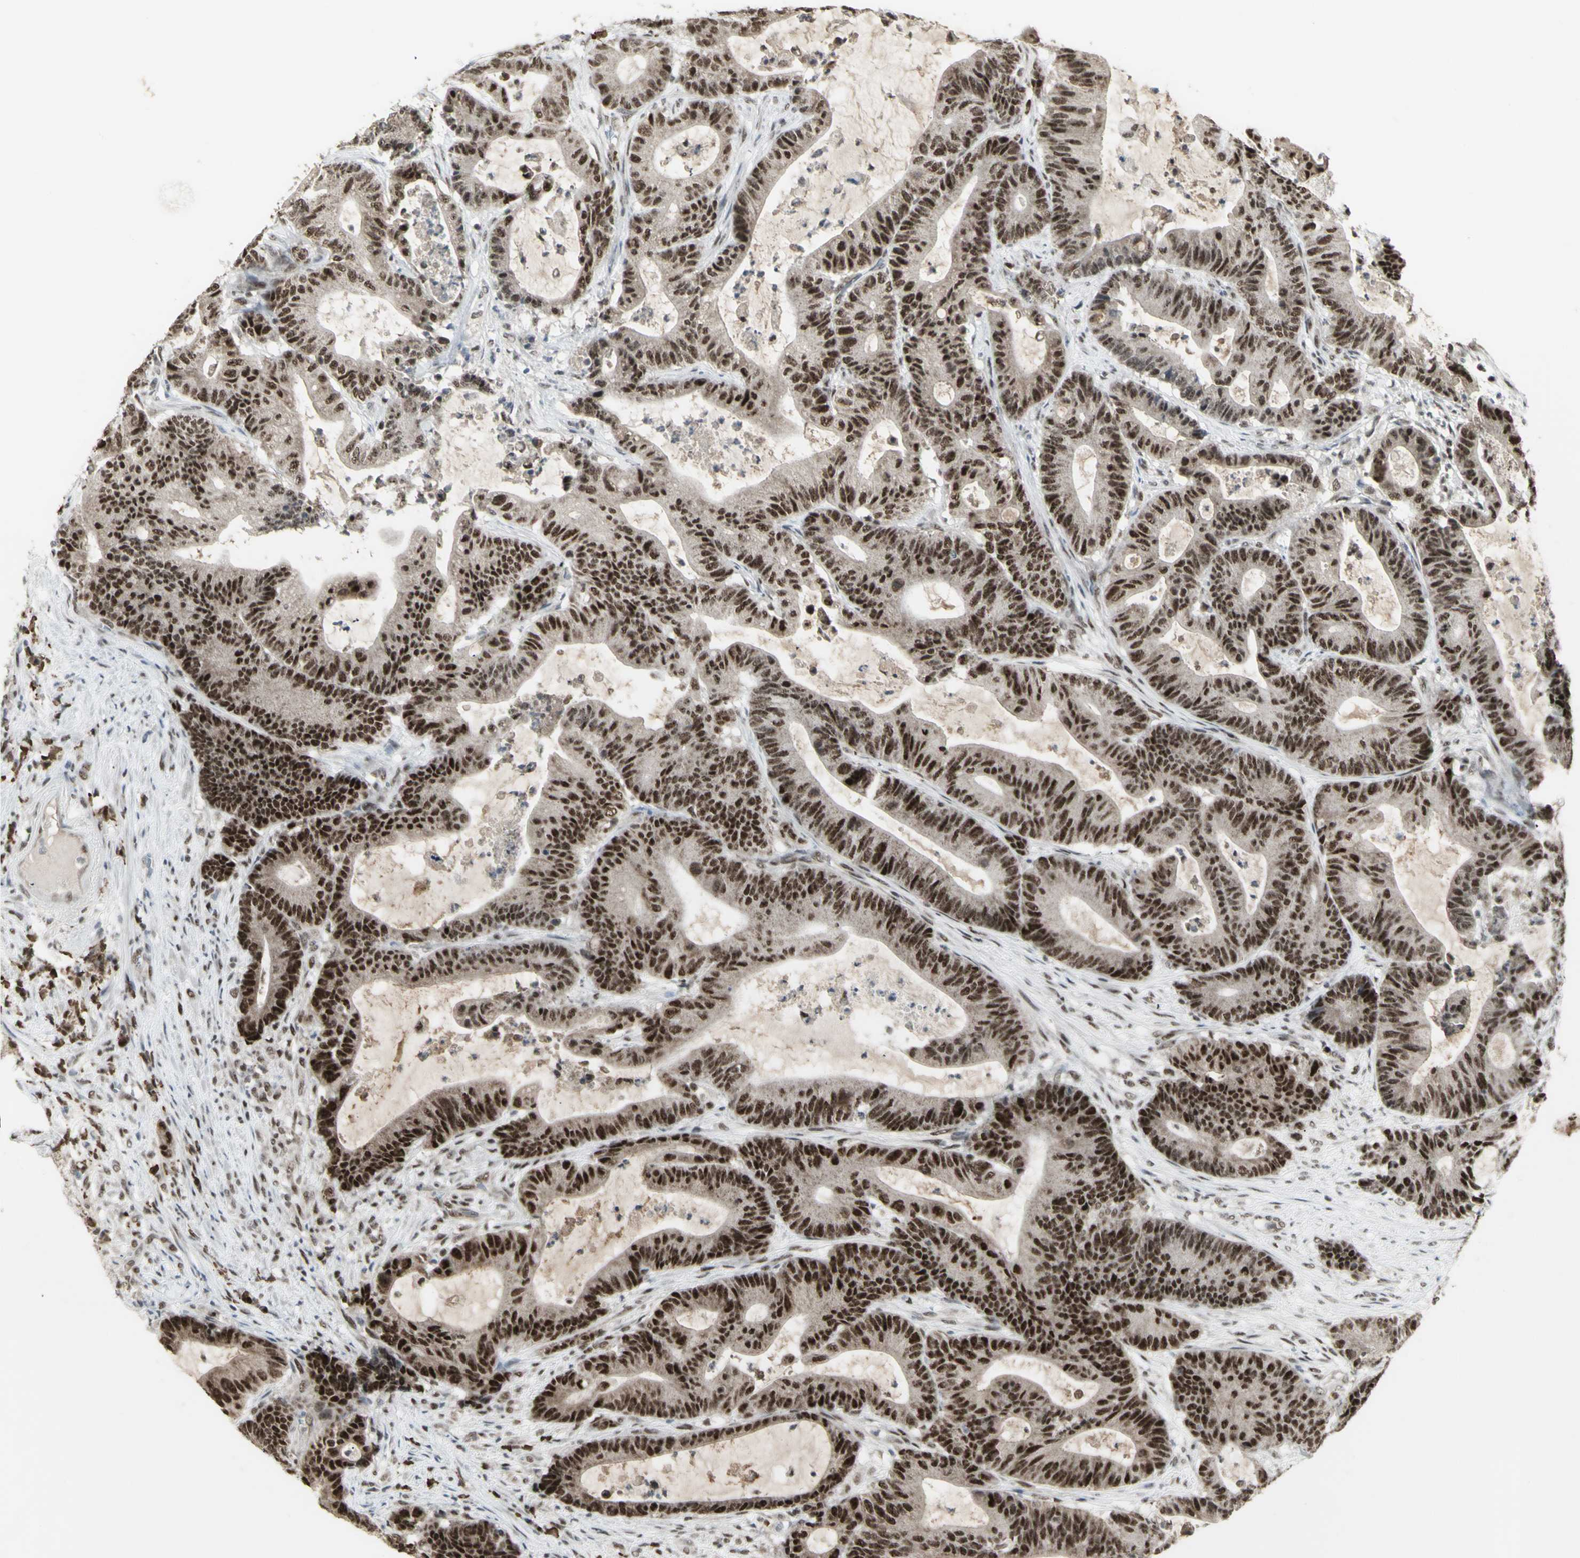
{"staining": {"intensity": "strong", "quantity": "25%-75%", "location": "nuclear"}, "tissue": "colorectal cancer", "cell_type": "Tumor cells", "image_type": "cancer", "snomed": [{"axis": "morphology", "description": "Adenocarcinoma, NOS"}, {"axis": "topography", "description": "Colon"}], "caption": "Immunohistochemical staining of human colorectal cancer exhibits strong nuclear protein positivity in about 25%-75% of tumor cells.", "gene": "CCNT1", "patient": {"sex": "female", "age": 84}}